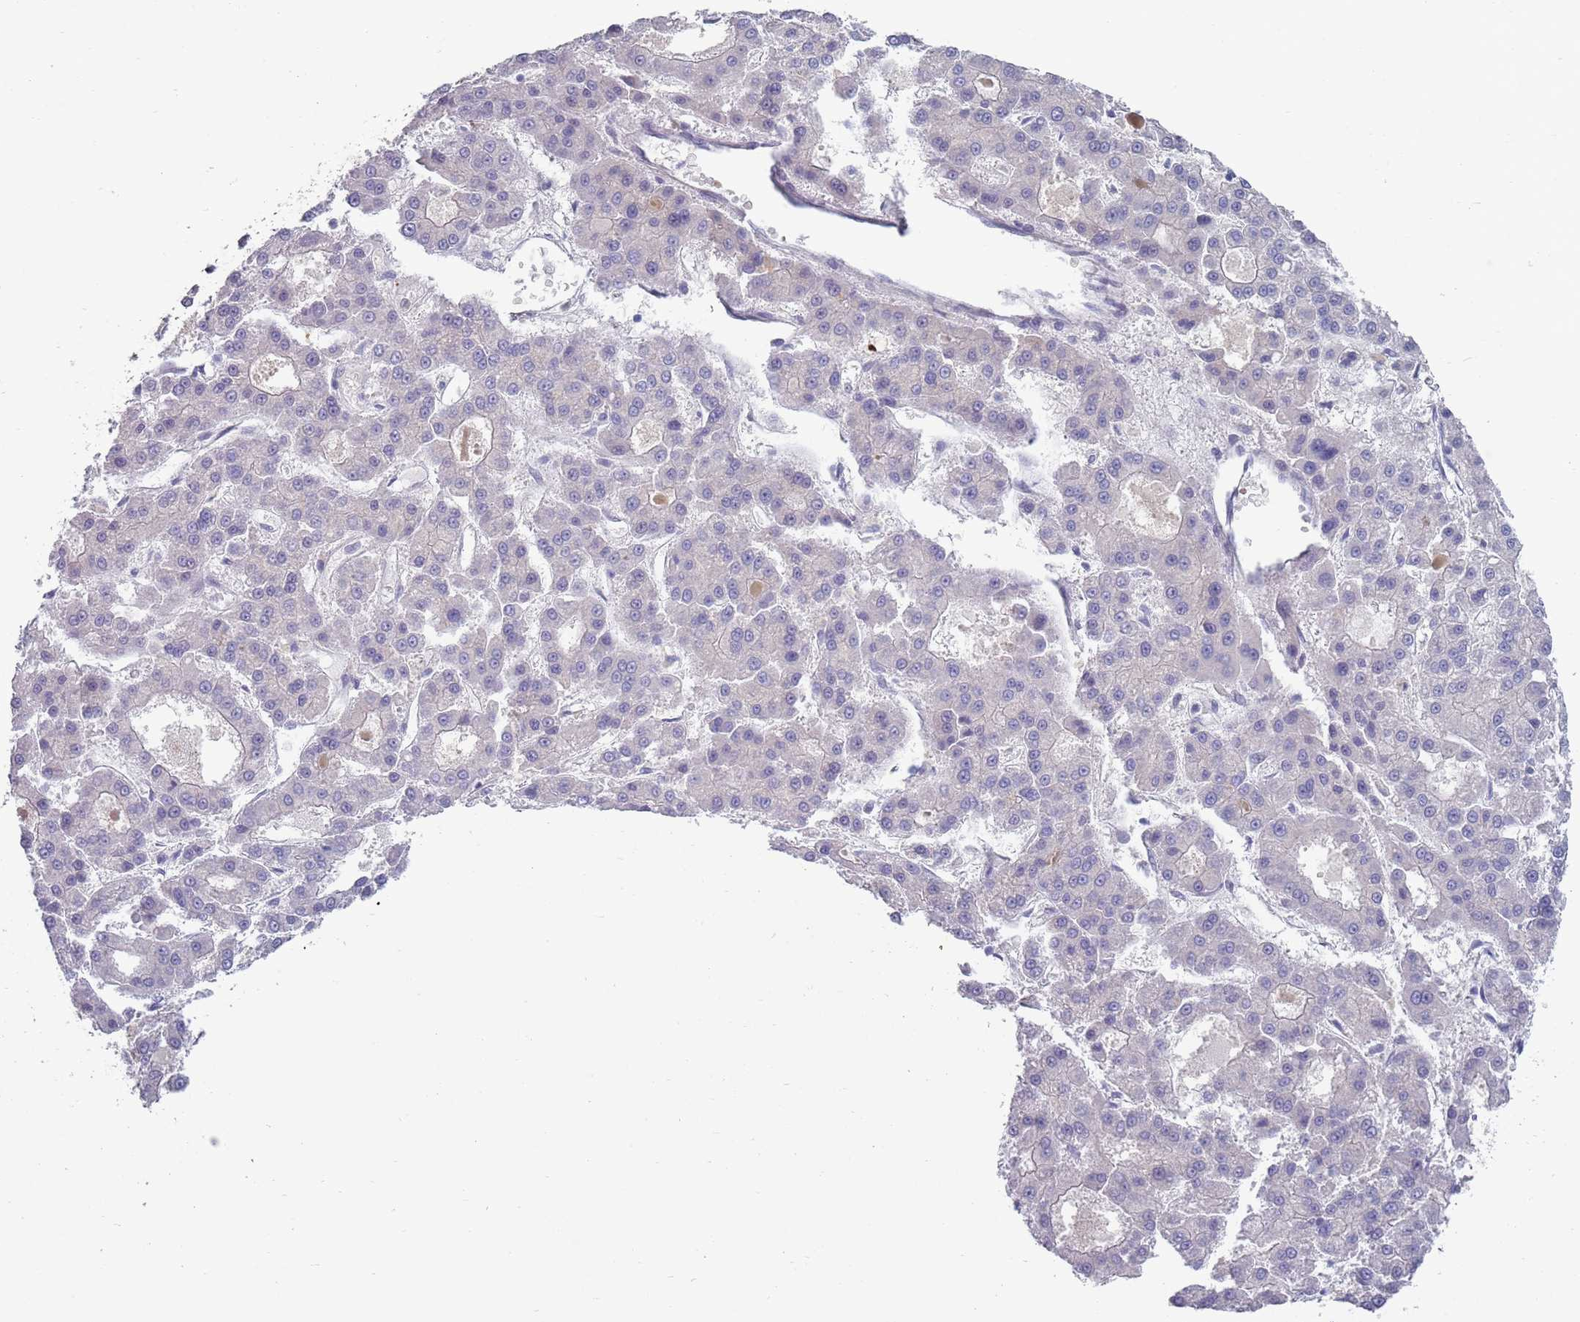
{"staining": {"intensity": "negative", "quantity": "none", "location": "none"}, "tissue": "liver cancer", "cell_type": "Tumor cells", "image_type": "cancer", "snomed": [{"axis": "morphology", "description": "Carcinoma, Hepatocellular, NOS"}, {"axis": "topography", "description": "Liver"}], "caption": "An immunohistochemistry (IHC) histopathology image of hepatocellular carcinoma (liver) is shown. There is no staining in tumor cells of hepatocellular carcinoma (liver). Nuclei are stained in blue.", "gene": "CLNS1A", "patient": {"sex": "male", "age": 70}}